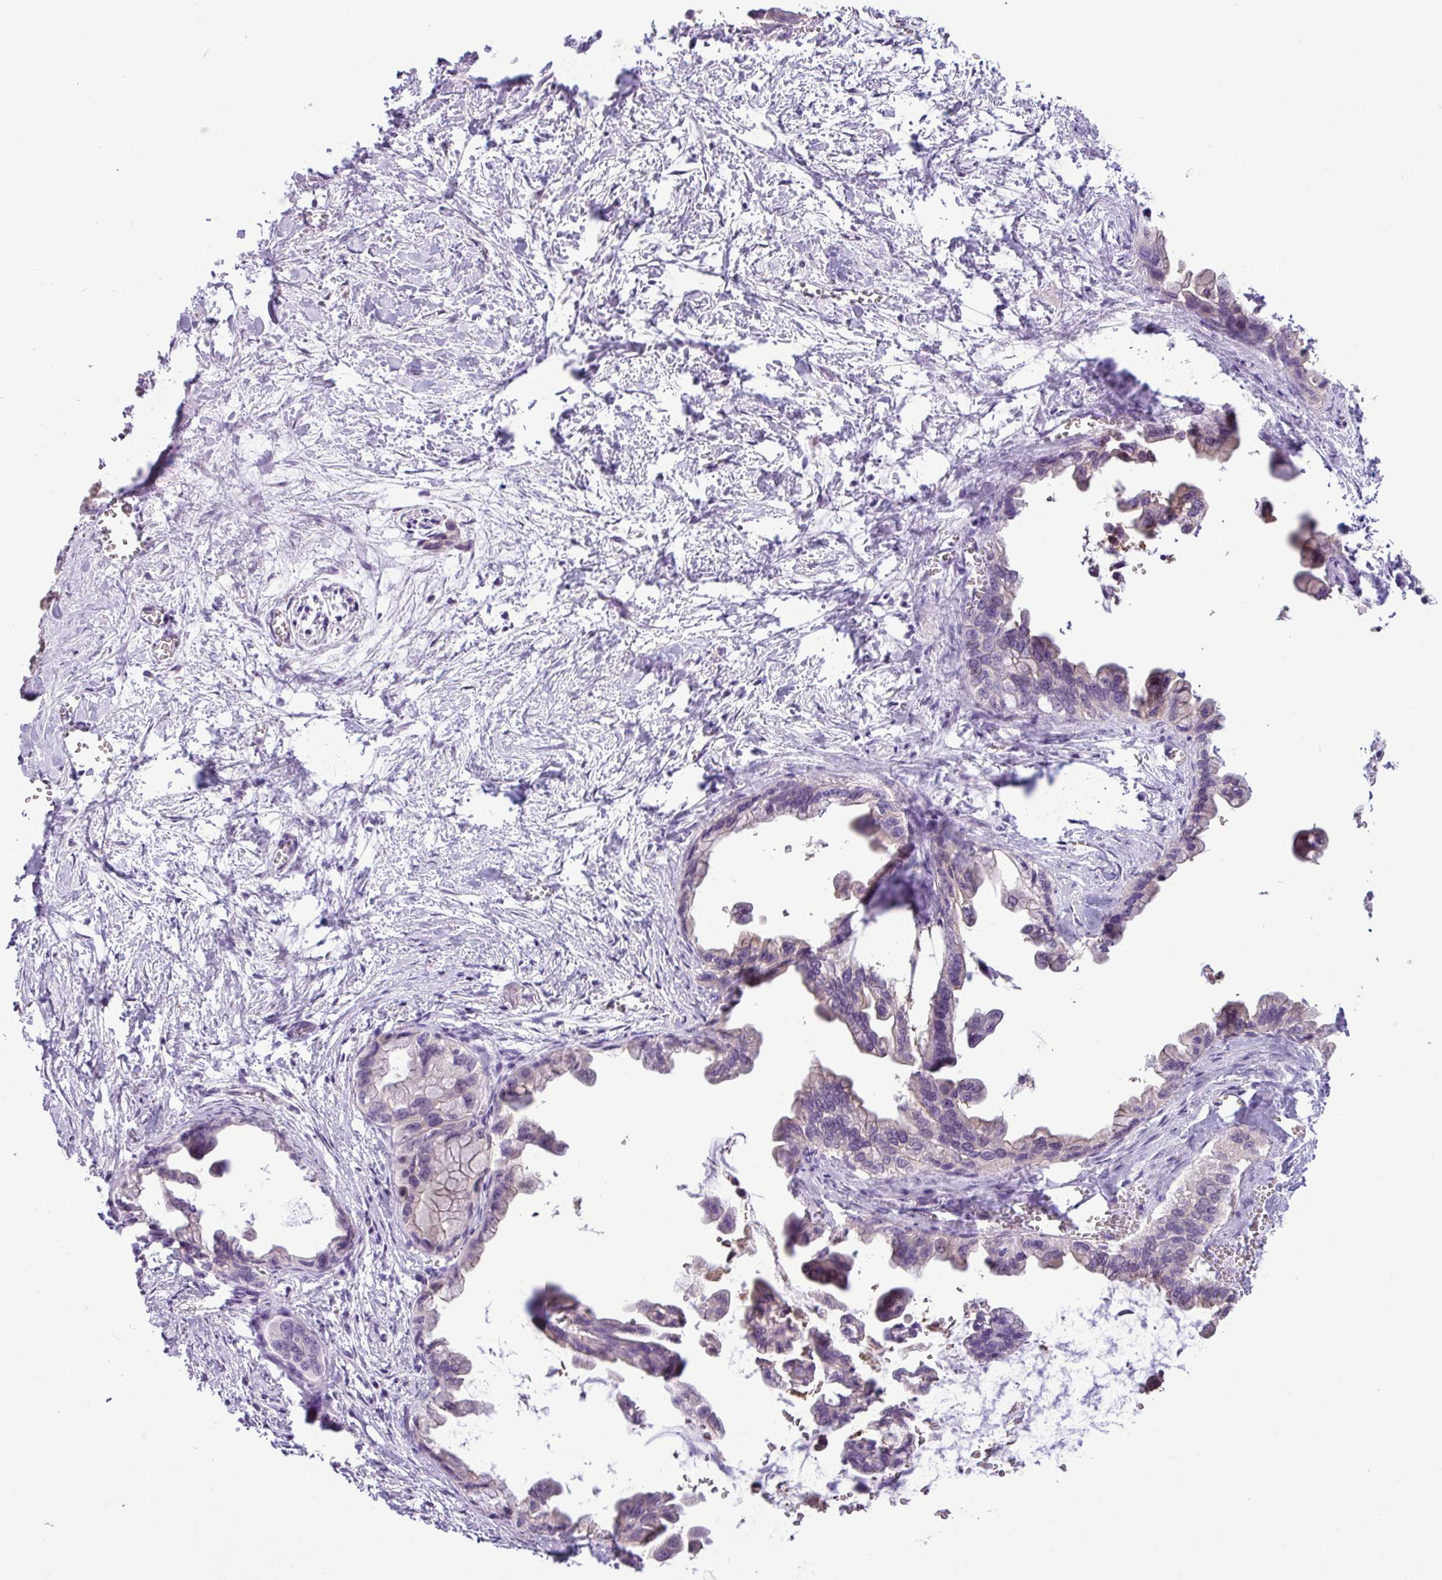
{"staining": {"intensity": "weak", "quantity": "<25%", "location": "cytoplasmic/membranous"}, "tissue": "pancreatic cancer", "cell_type": "Tumor cells", "image_type": "cancer", "snomed": [{"axis": "morphology", "description": "Adenocarcinoma, NOS"}, {"axis": "topography", "description": "Pancreas"}], "caption": "This is a micrograph of immunohistochemistry (IHC) staining of adenocarcinoma (pancreatic), which shows no positivity in tumor cells.", "gene": "PNLDC1", "patient": {"sex": "male", "age": 61}}